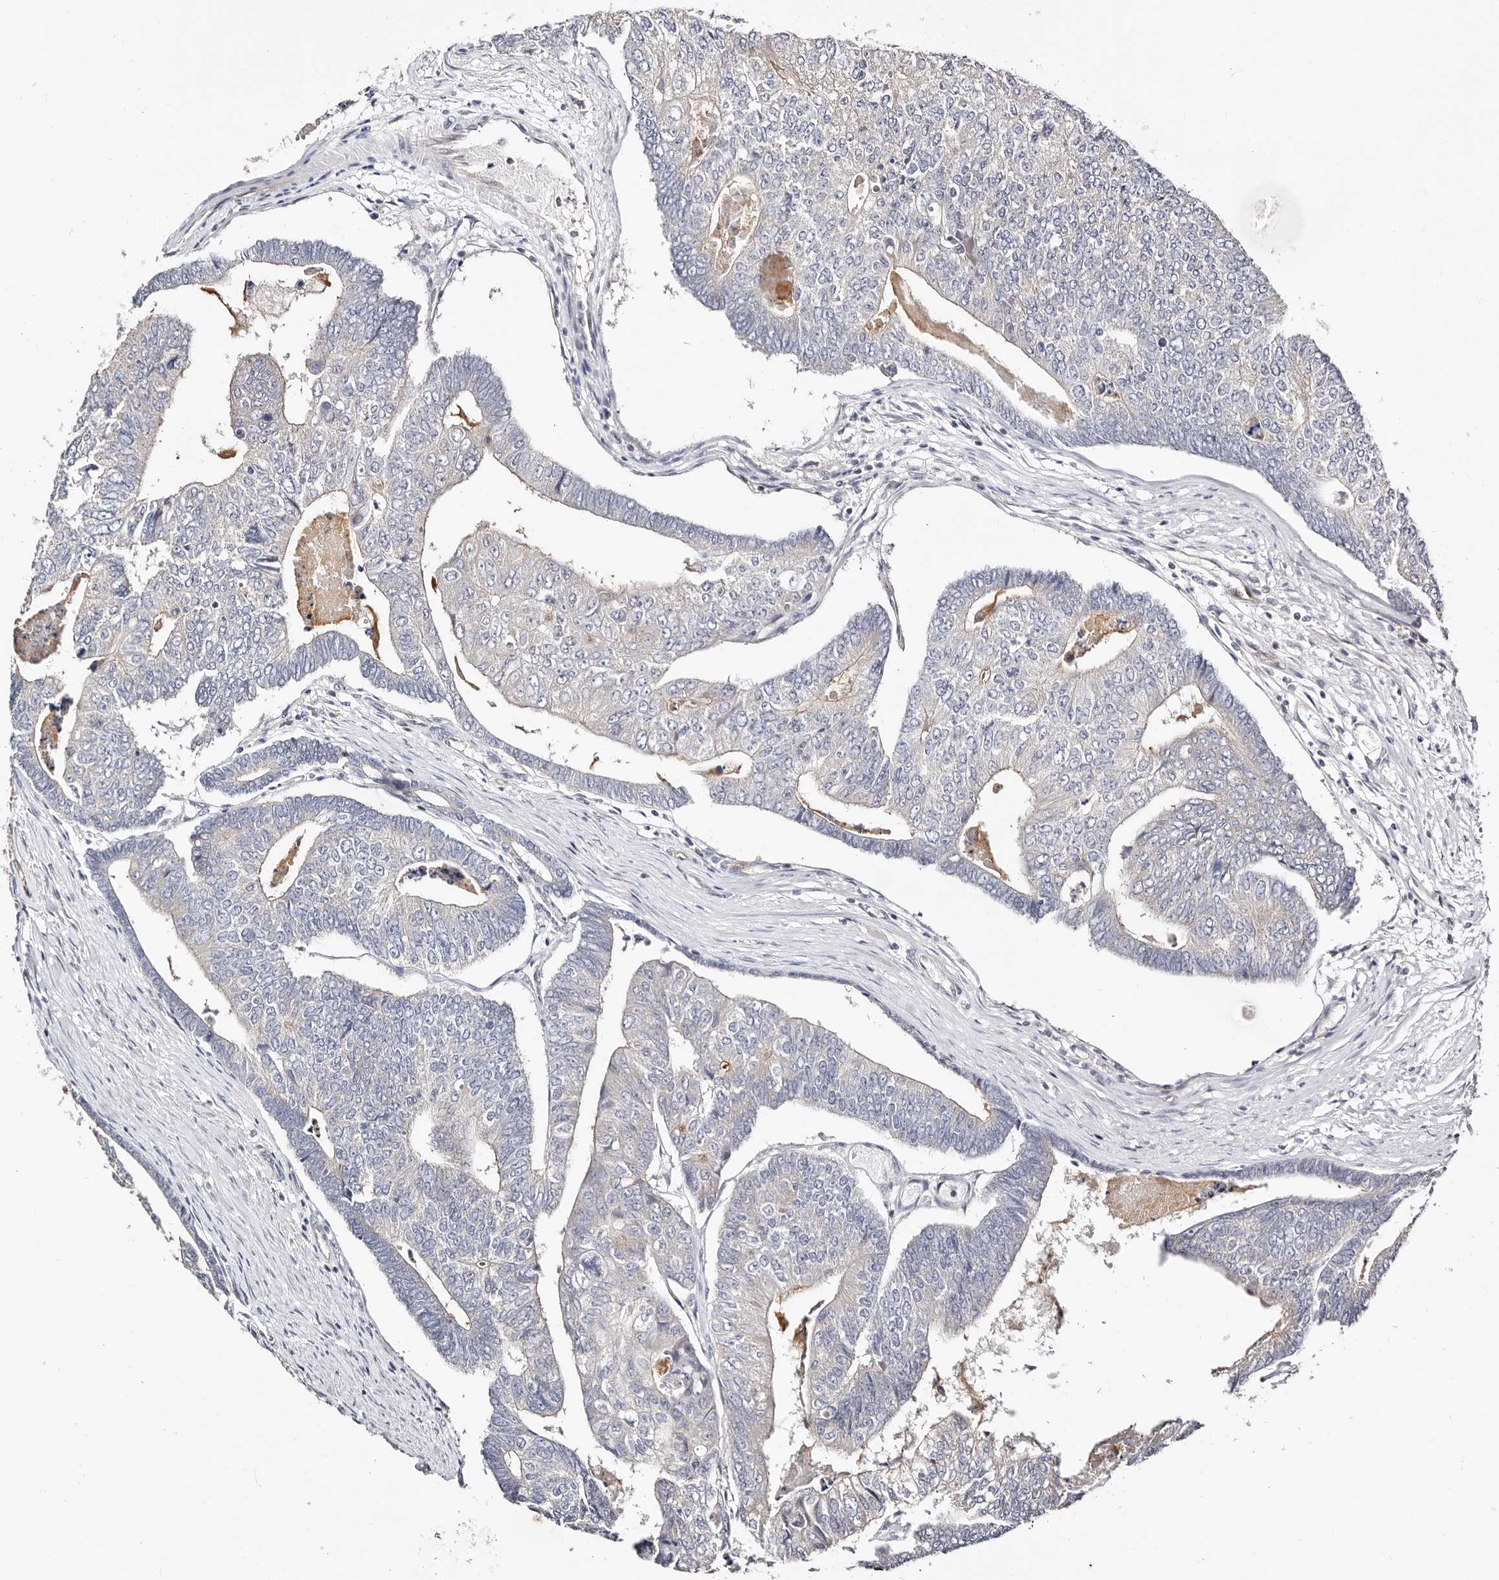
{"staining": {"intensity": "negative", "quantity": "none", "location": "none"}, "tissue": "colorectal cancer", "cell_type": "Tumor cells", "image_type": "cancer", "snomed": [{"axis": "morphology", "description": "Adenocarcinoma, NOS"}, {"axis": "topography", "description": "Colon"}], "caption": "Human adenocarcinoma (colorectal) stained for a protein using immunohistochemistry (IHC) reveals no expression in tumor cells.", "gene": "STAT5A", "patient": {"sex": "female", "age": 67}}